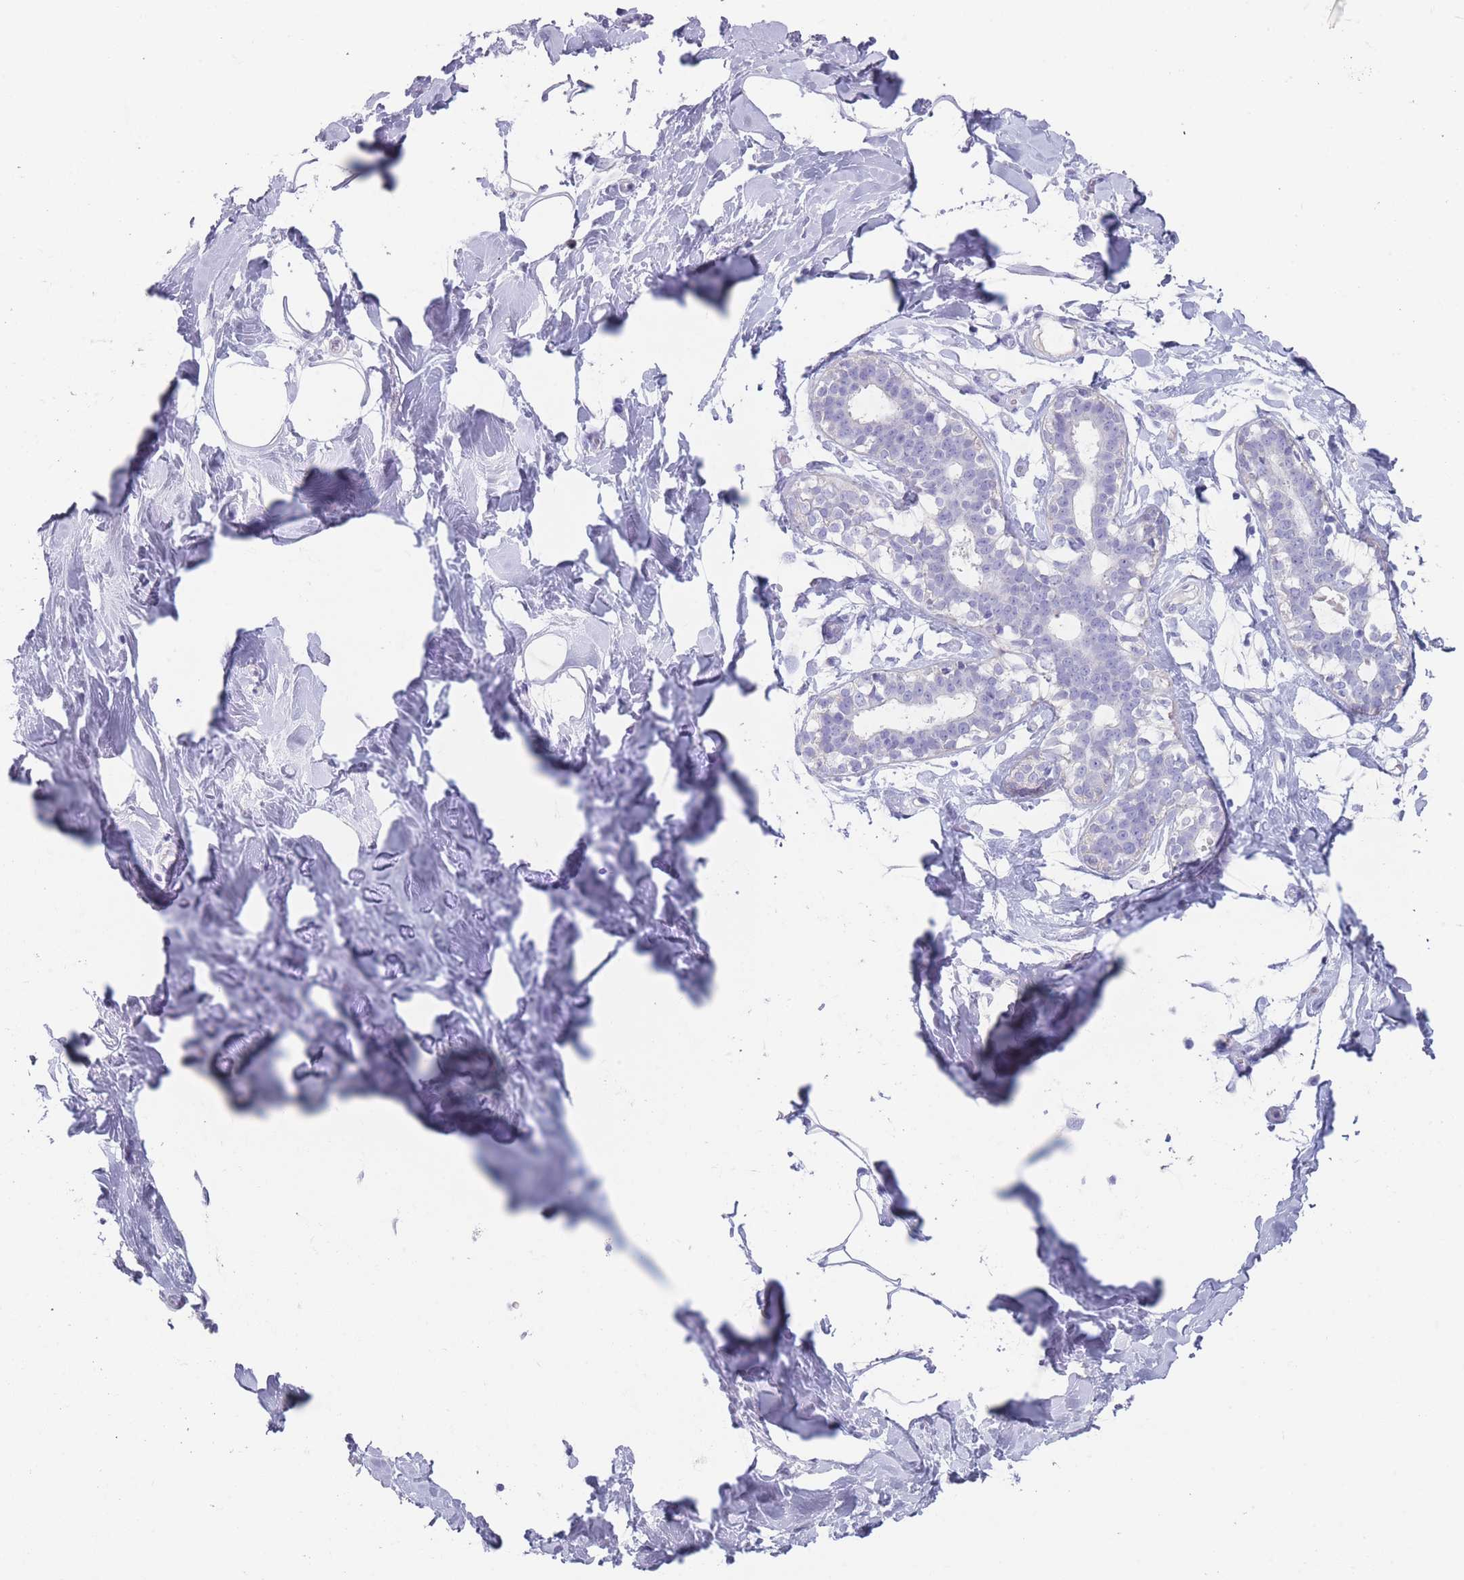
{"staining": {"intensity": "negative", "quantity": "none", "location": "none"}, "tissue": "adipose tissue", "cell_type": "Adipocytes", "image_type": "normal", "snomed": [{"axis": "morphology", "description": "Normal tissue, NOS"}, {"axis": "topography", "description": "Breast"}], "caption": "Micrograph shows no protein staining in adipocytes of unremarkable adipose tissue.", "gene": "RHBG", "patient": {"sex": "female", "age": 26}}